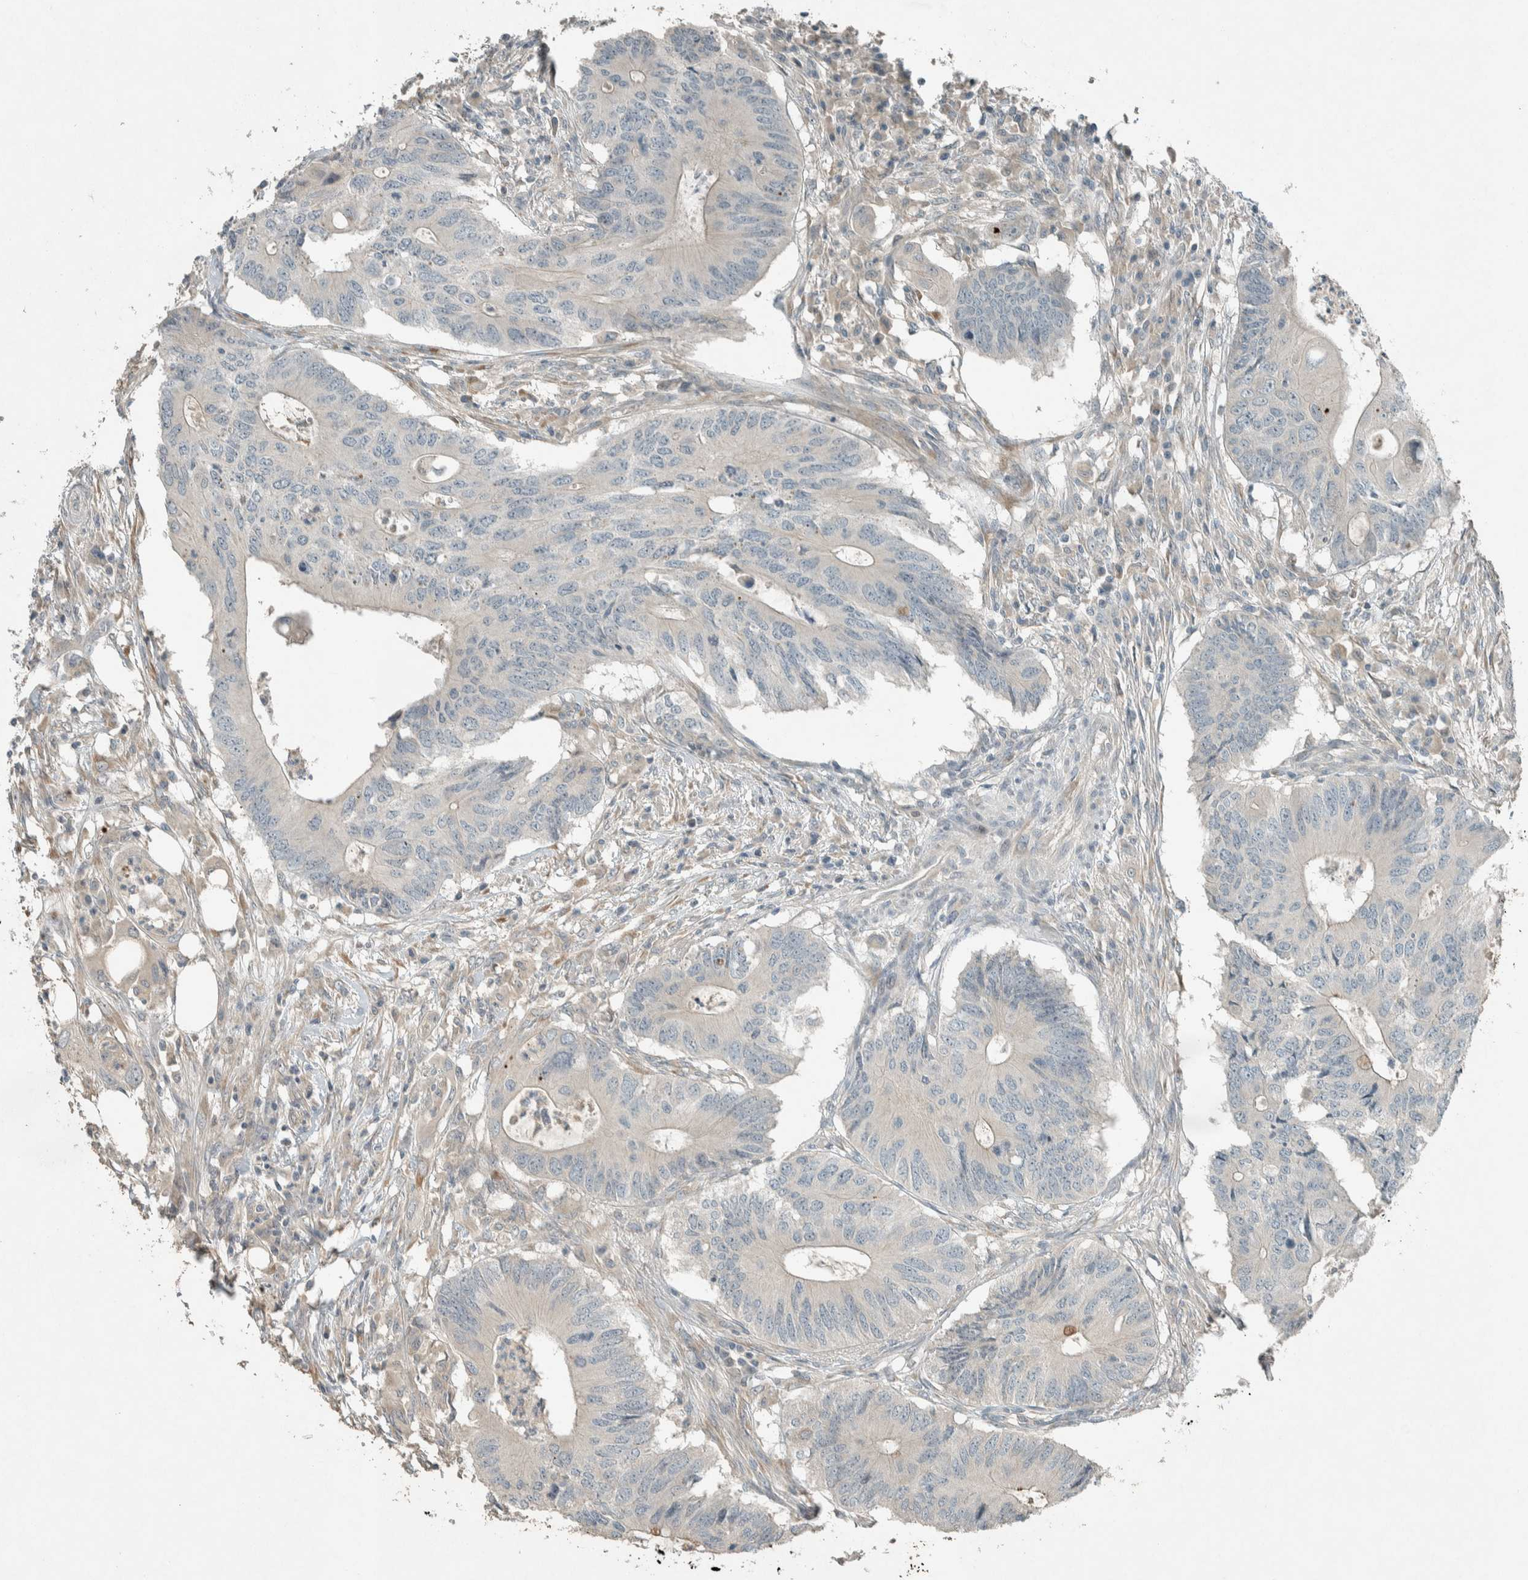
{"staining": {"intensity": "negative", "quantity": "none", "location": "none"}, "tissue": "colorectal cancer", "cell_type": "Tumor cells", "image_type": "cancer", "snomed": [{"axis": "morphology", "description": "Adenocarcinoma, NOS"}, {"axis": "topography", "description": "Colon"}], "caption": "Tumor cells show no significant protein expression in colorectal adenocarcinoma. (DAB (3,3'-diaminobenzidine) immunohistochemistry visualized using brightfield microscopy, high magnification).", "gene": "CERCAM", "patient": {"sex": "male", "age": 71}}